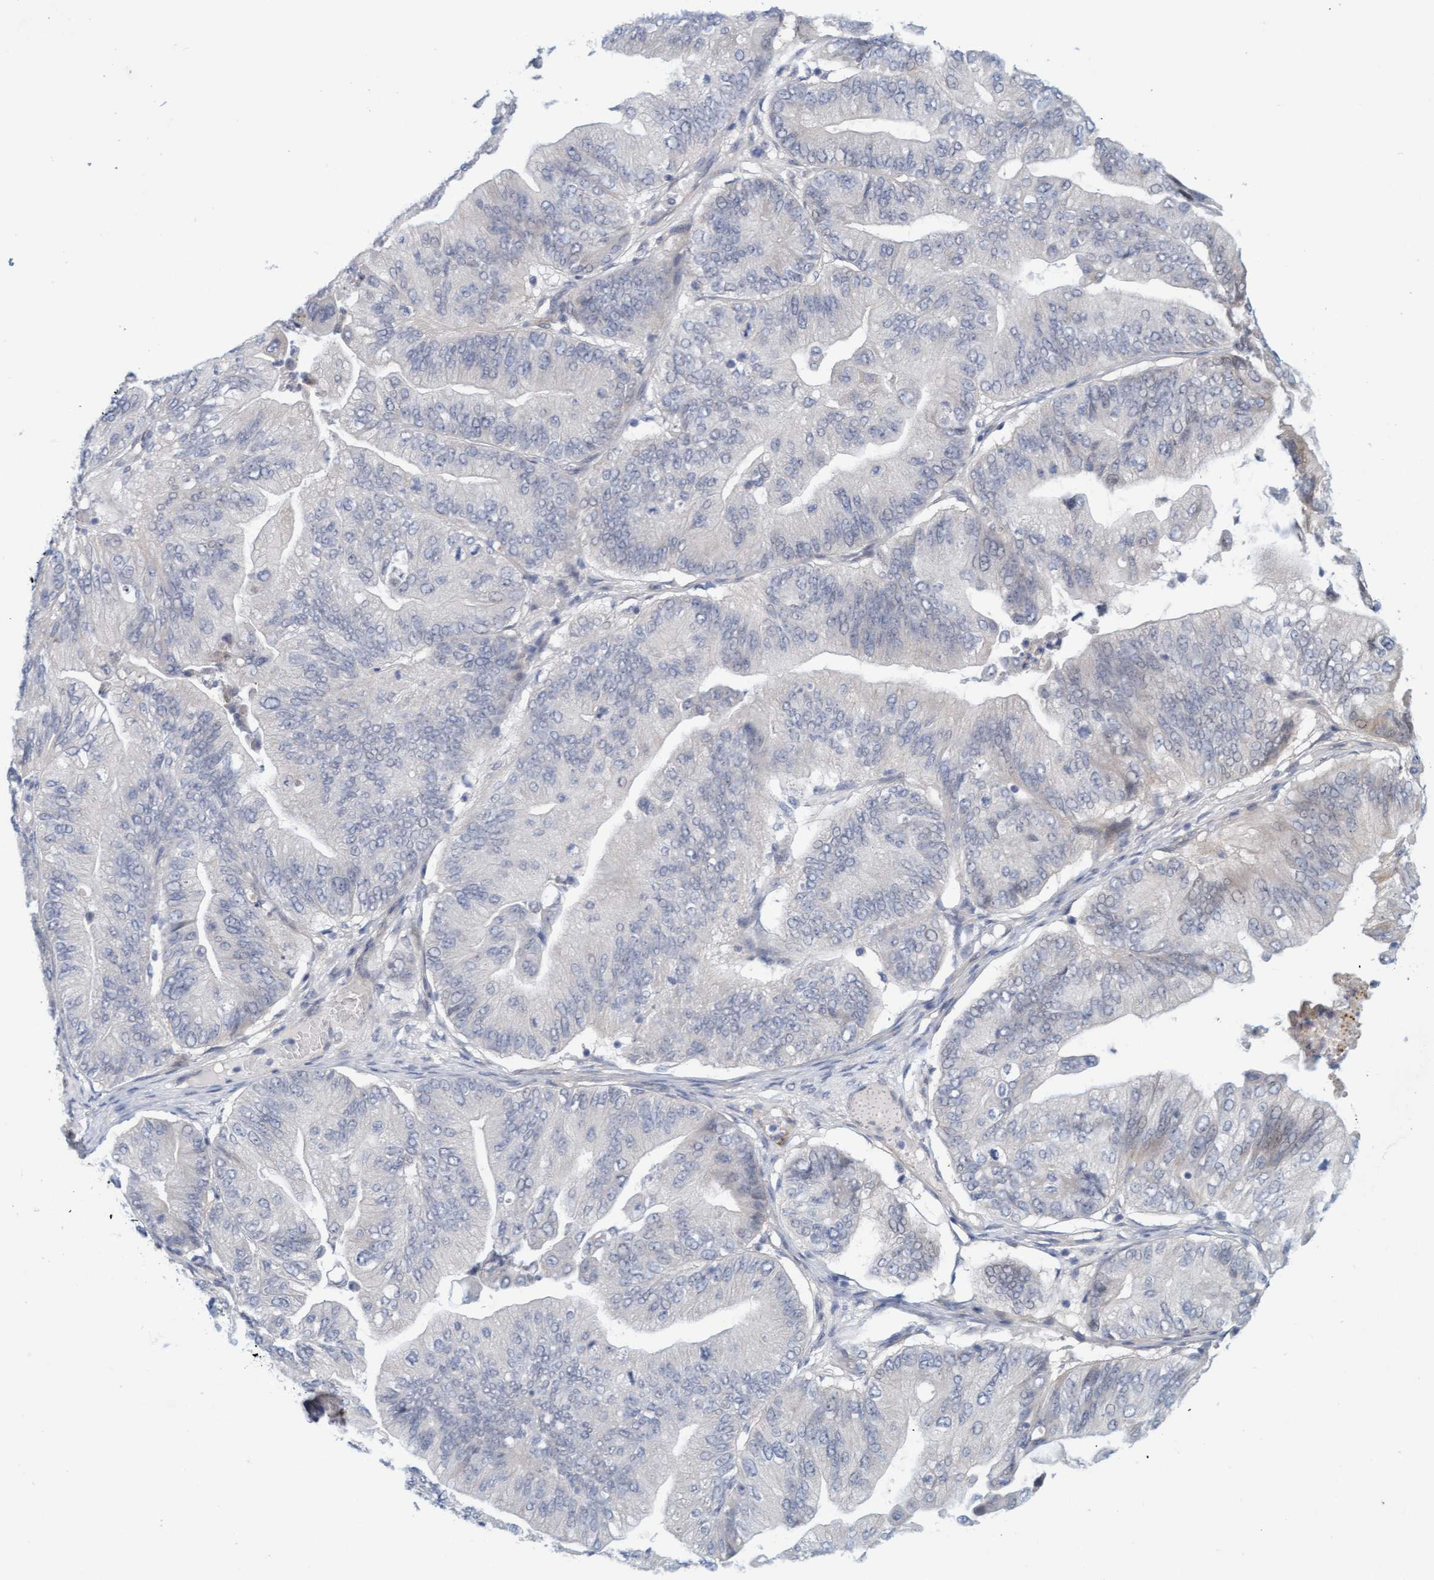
{"staining": {"intensity": "weak", "quantity": "25%-75%", "location": "cytoplasmic/membranous"}, "tissue": "ovarian cancer", "cell_type": "Tumor cells", "image_type": "cancer", "snomed": [{"axis": "morphology", "description": "Cystadenocarcinoma, mucinous, NOS"}, {"axis": "topography", "description": "Ovary"}], "caption": "The histopathology image exhibits staining of ovarian mucinous cystadenocarcinoma, revealing weak cytoplasmic/membranous protein expression (brown color) within tumor cells.", "gene": "TSTD2", "patient": {"sex": "female", "age": 61}}